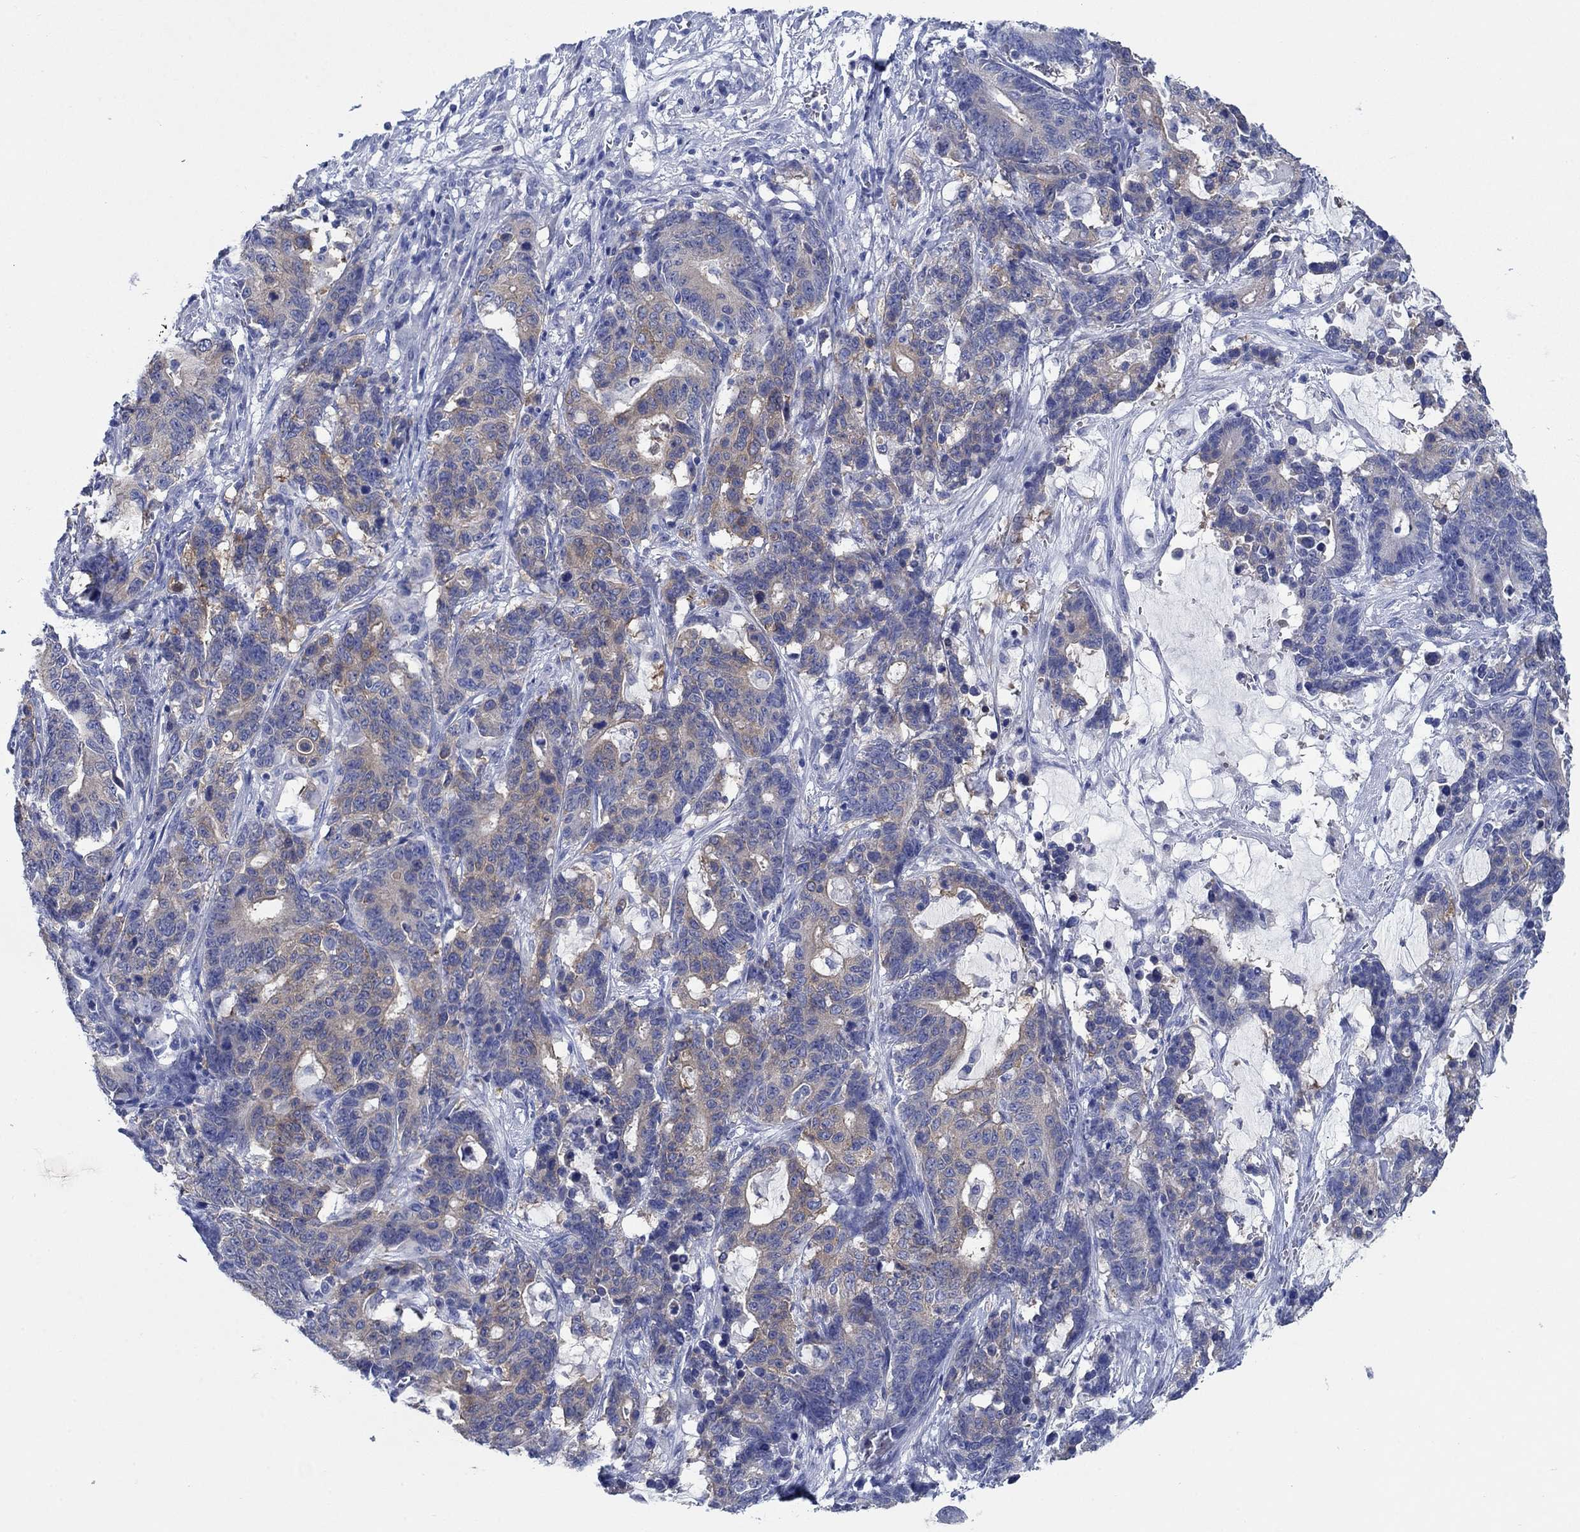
{"staining": {"intensity": "weak", "quantity": "25%-75%", "location": "cytoplasmic/membranous"}, "tissue": "stomach cancer", "cell_type": "Tumor cells", "image_type": "cancer", "snomed": [{"axis": "morphology", "description": "Normal tissue, NOS"}, {"axis": "morphology", "description": "Adenocarcinoma, NOS"}, {"axis": "topography", "description": "Stomach"}], "caption": "The image displays immunohistochemical staining of adenocarcinoma (stomach). There is weak cytoplasmic/membranous expression is appreciated in approximately 25%-75% of tumor cells.", "gene": "TRIM16", "patient": {"sex": "female", "age": 64}}